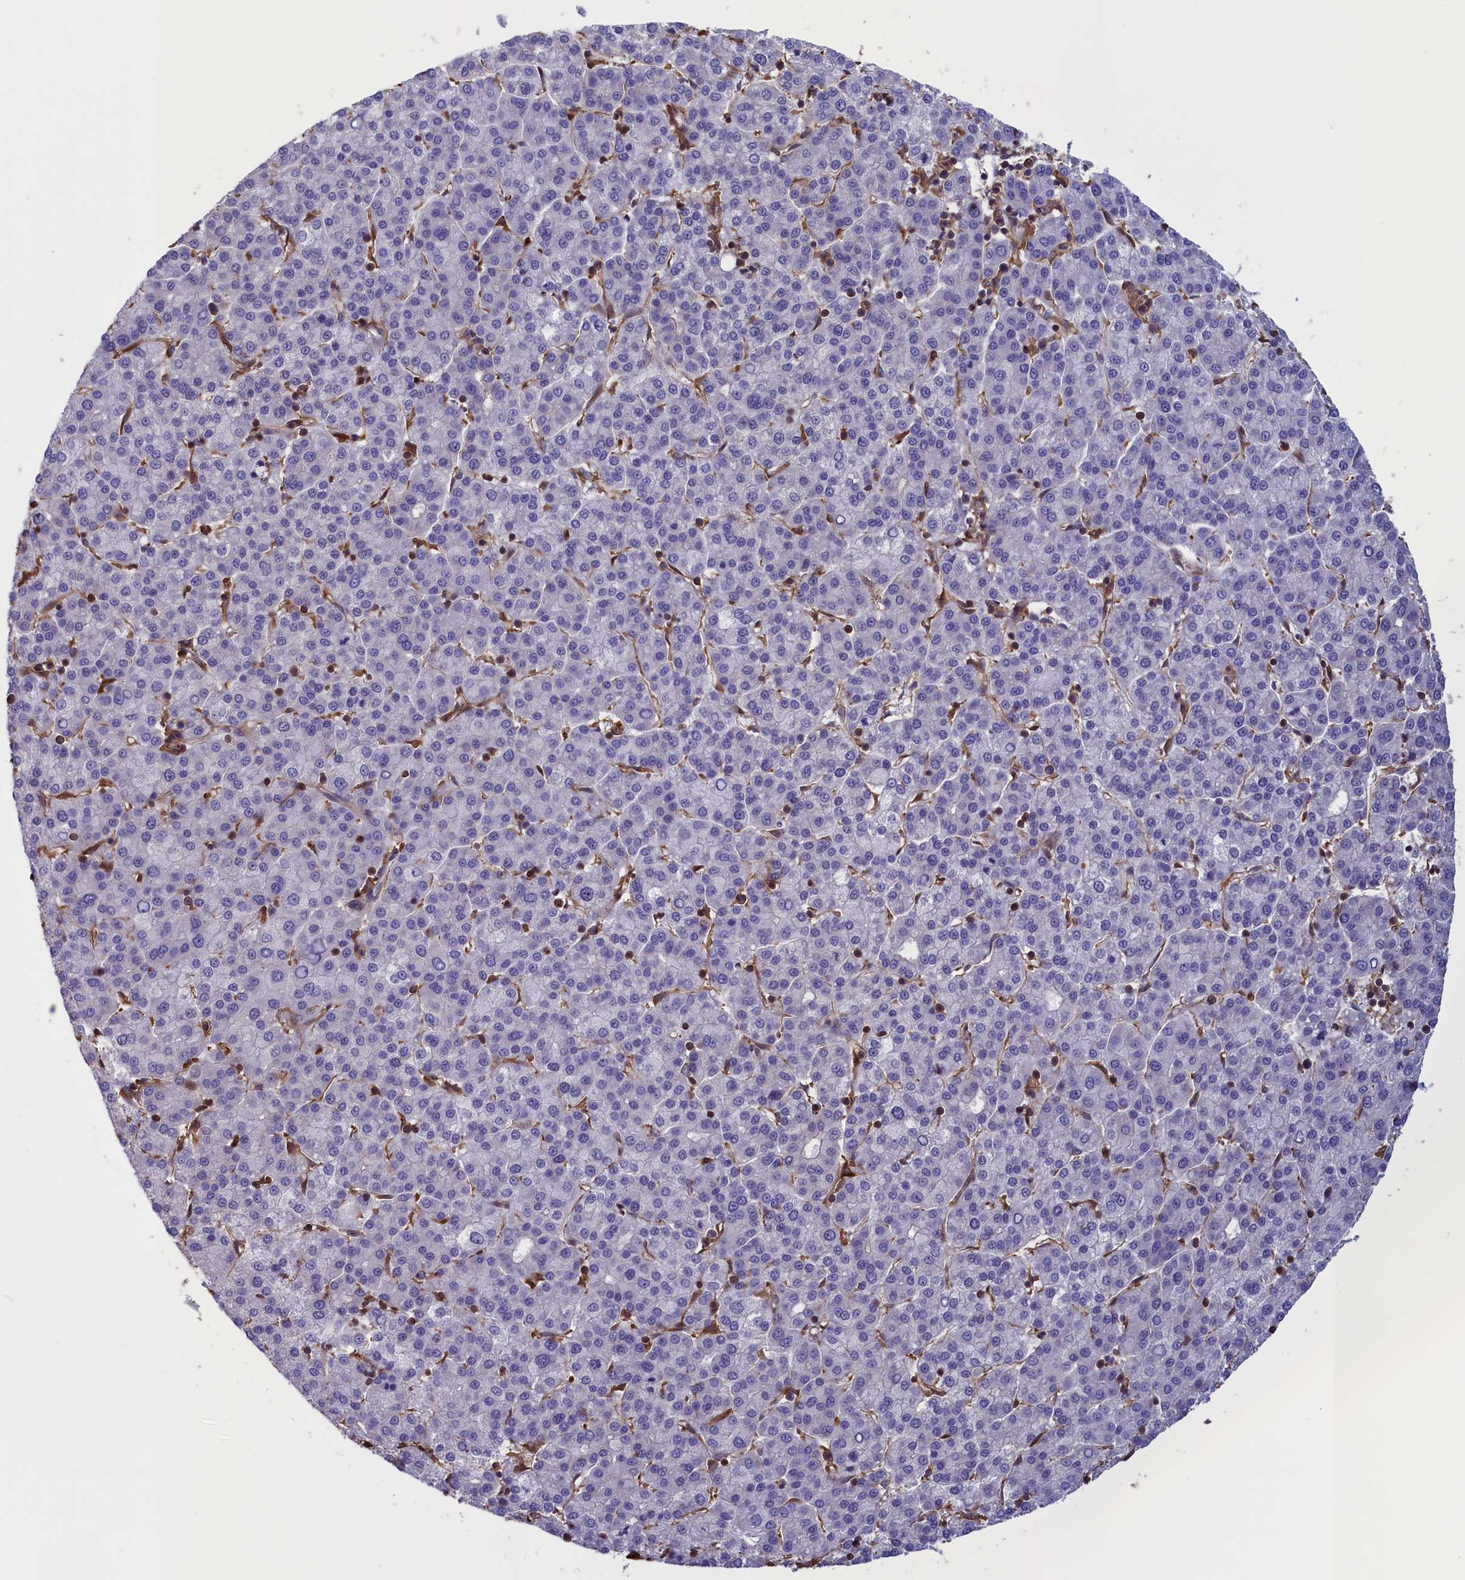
{"staining": {"intensity": "negative", "quantity": "none", "location": "none"}, "tissue": "liver cancer", "cell_type": "Tumor cells", "image_type": "cancer", "snomed": [{"axis": "morphology", "description": "Carcinoma, Hepatocellular, NOS"}, {"axis": "topography", "description": "Liver"}], "caption": "IHC photomicrograph of neoplastic tissue: human hepatocellular carcinoma (liver) stained with DAB (3,3'-diaminobenzidine) displays no significant protein expression in tumor cells.", "gene": "ARHGAP18", "patient": {"sex": "female", "age": 58}}